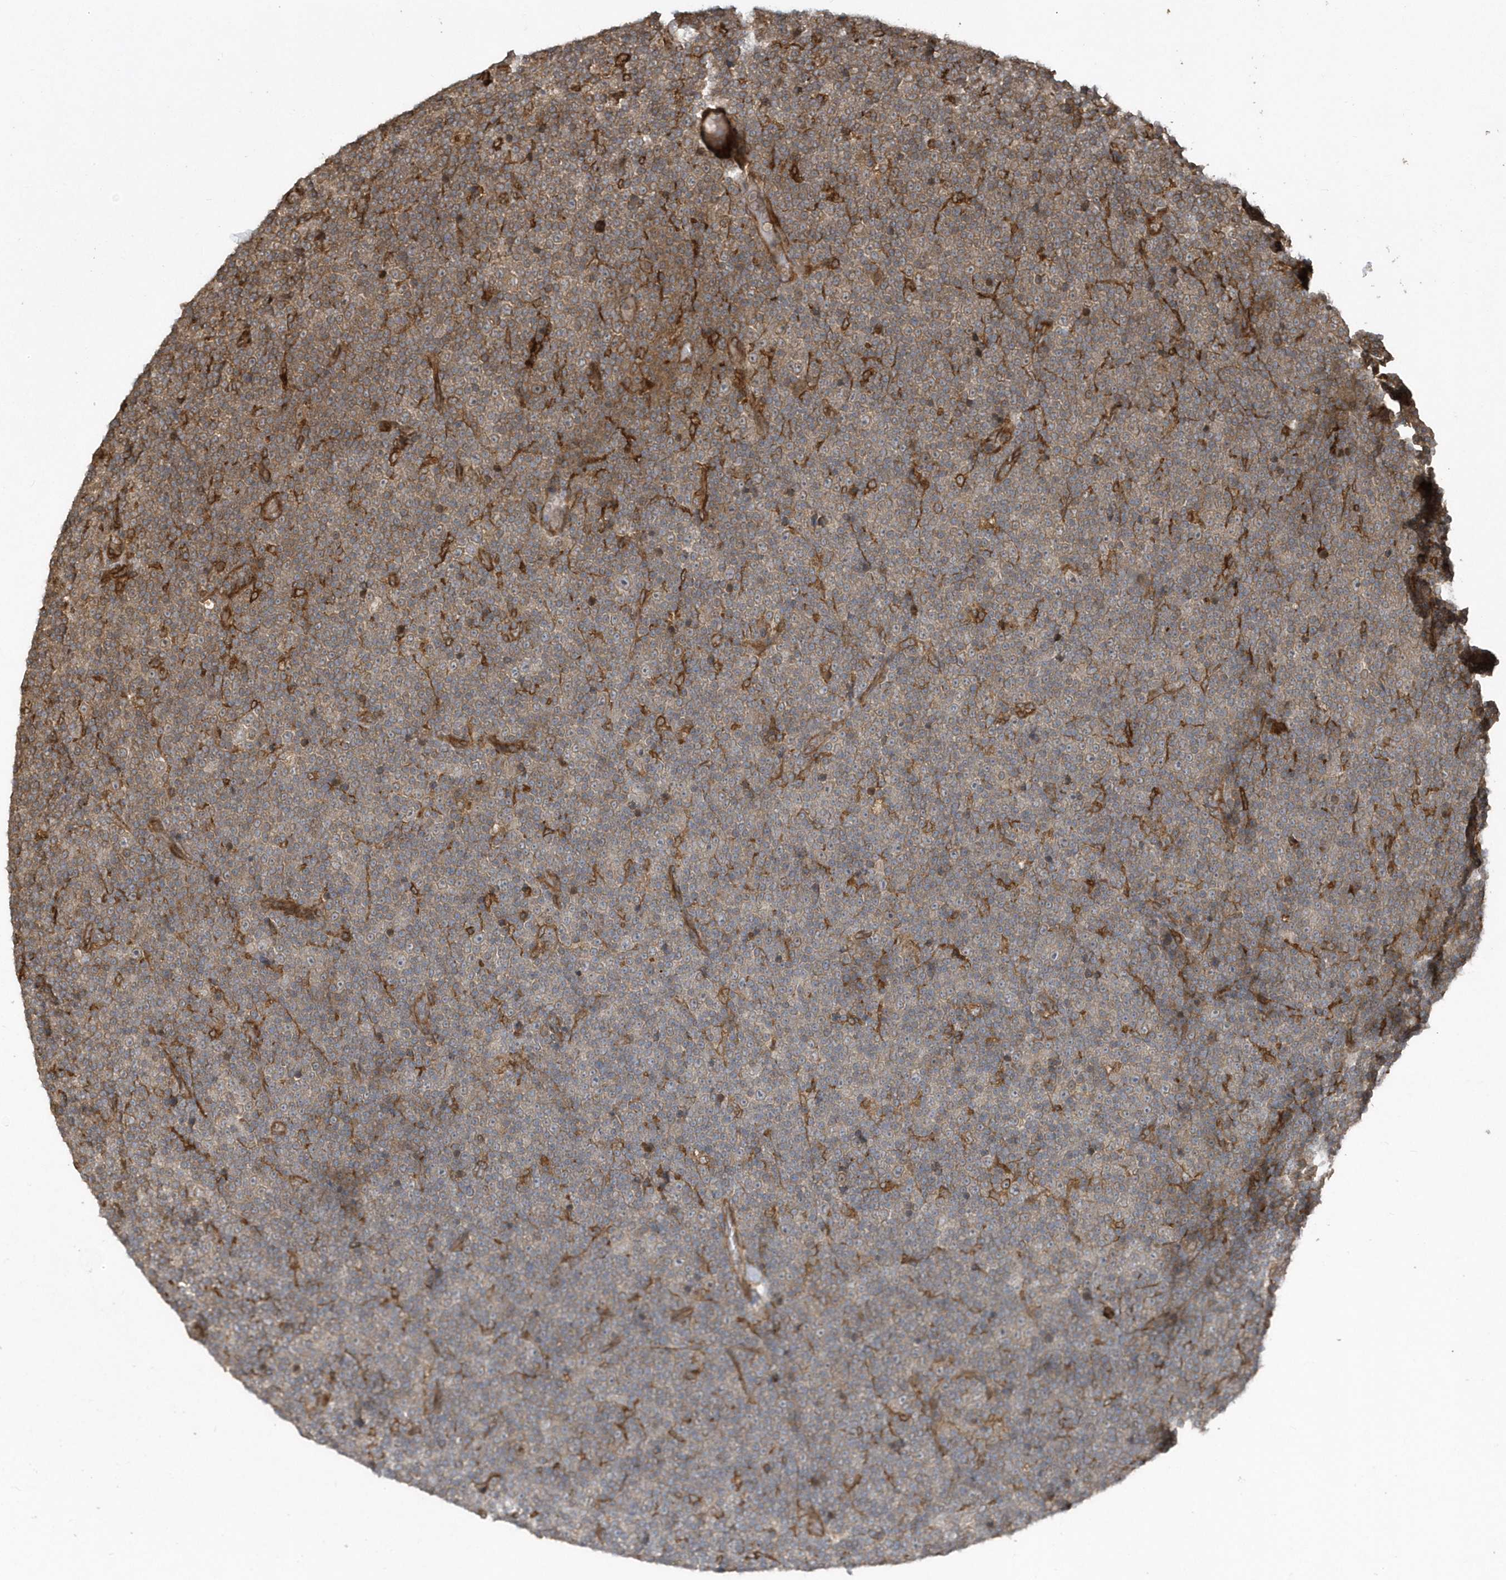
{"staining": {"intensity": "weak", "quantity": "<25%", "location": "cytoplasmic/membranous"}, "tissue": "lymphoma", "cell_type": "Tumor cells", "image_type": "cancer", "snomed": [{"axis": "morphology", "description": "Malignant lymphoma, non-Hodgkin's type, Low grade"}, {"axis": "topography", "description": "Lymph node"}], "caption": "Immunohistochemistry image of human malignant lymphoma, non-Hodgkin's type (low-grade) stained for a protein (brown), which displays no staining in tumor cells.", "gene": "HERPUD1", "patient": {"sex": "female", "age": 67}}